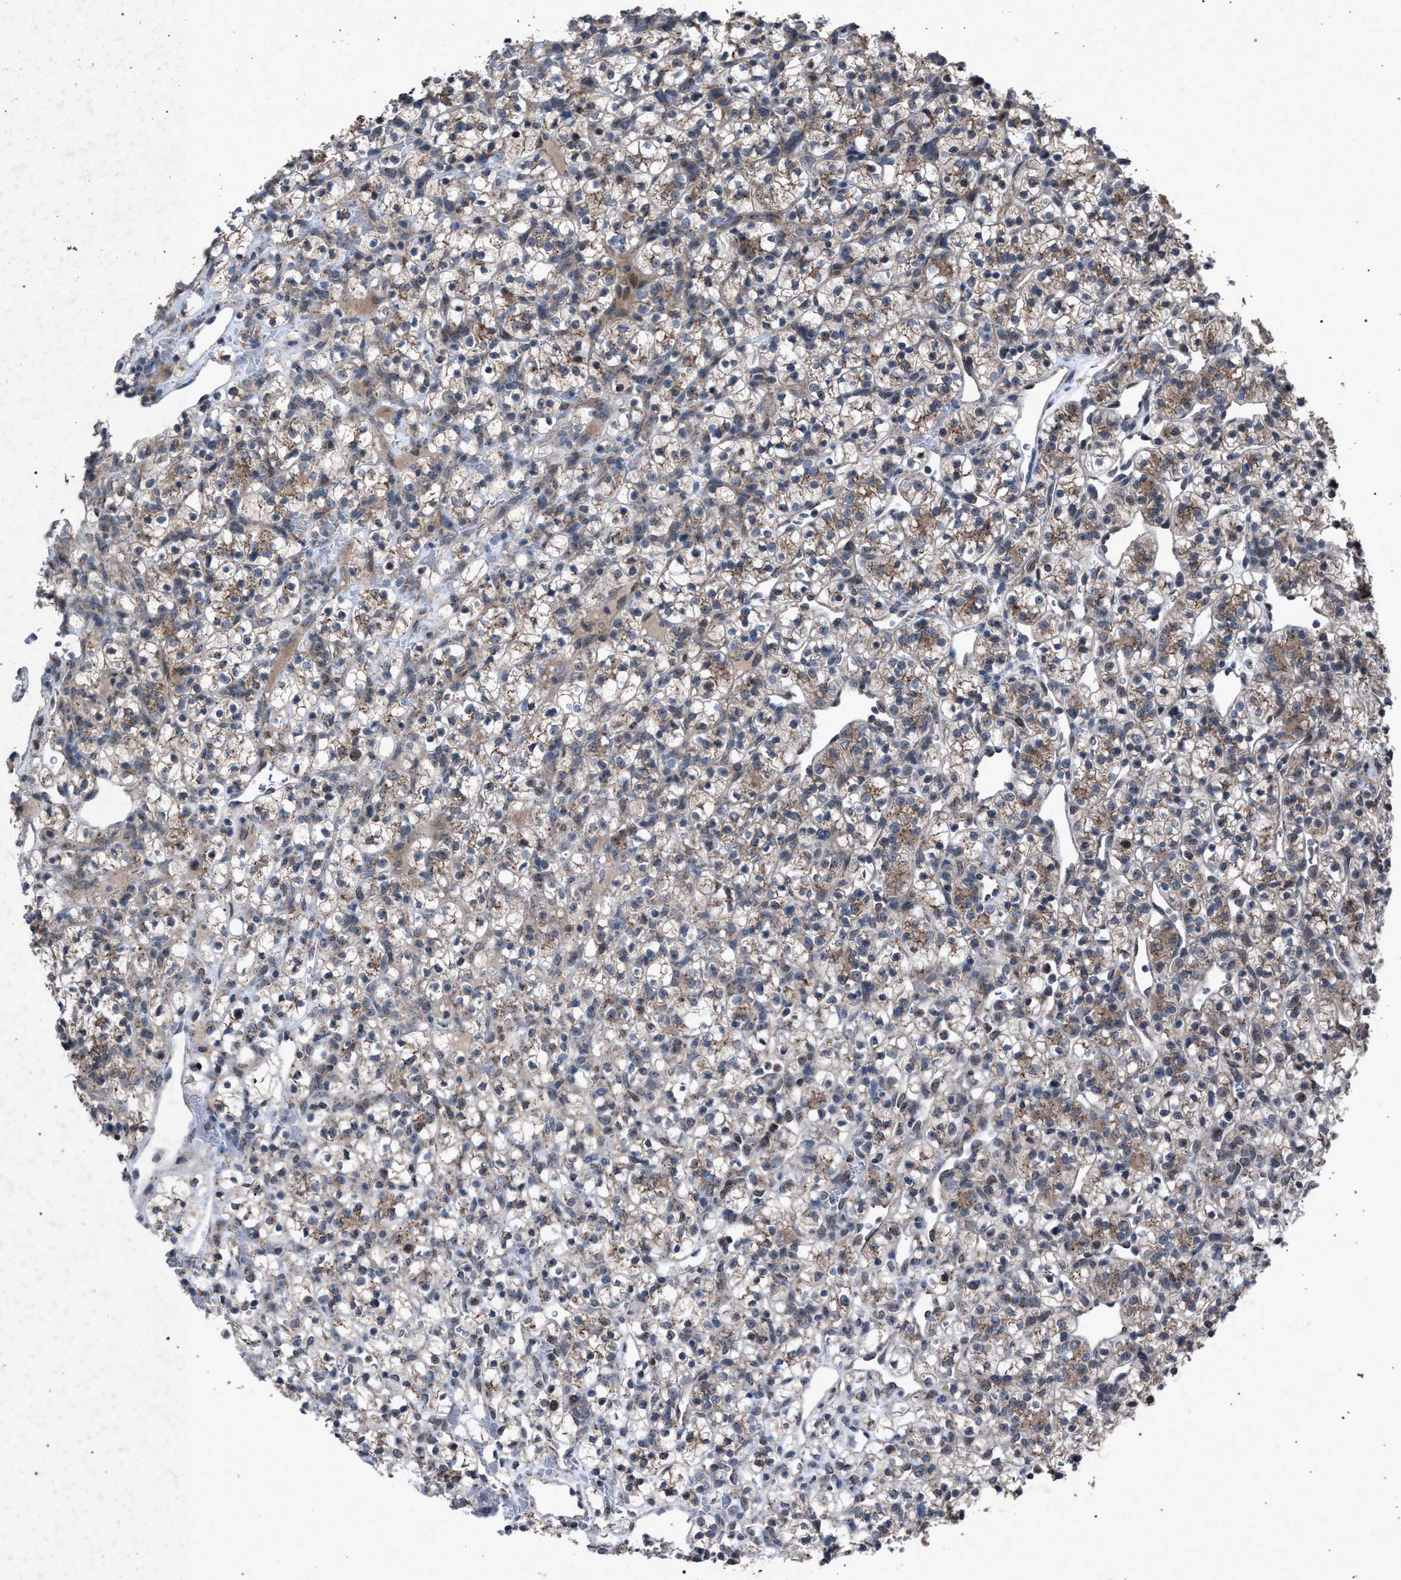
{"staining": {"intensity": "moderate", "quantity": "<25%", "location": "cytoplasmic/membranous"}, "tissue": "renal cancer", "cell_type": "Tumor cells", "image_type": "cancer", "snomed": [{"axis": "morphology", "description": "Adenocarcinoma, NOS"}, {"axis": "topography", "description": "Kidney"}], "caption": "Tumor cells exhibit low levels of moderate cytoplasmic/membranous expression in approximately <25% of cells in human adenocarcinoma (renal). The staining was performed using DAB to visualize the protein expression in brown, while the nuclei were stained in blue with hematoxylin (Magnification: 20x).", "gene": "HSD17B4", "patient": {"sex": "female", "age": 57}}